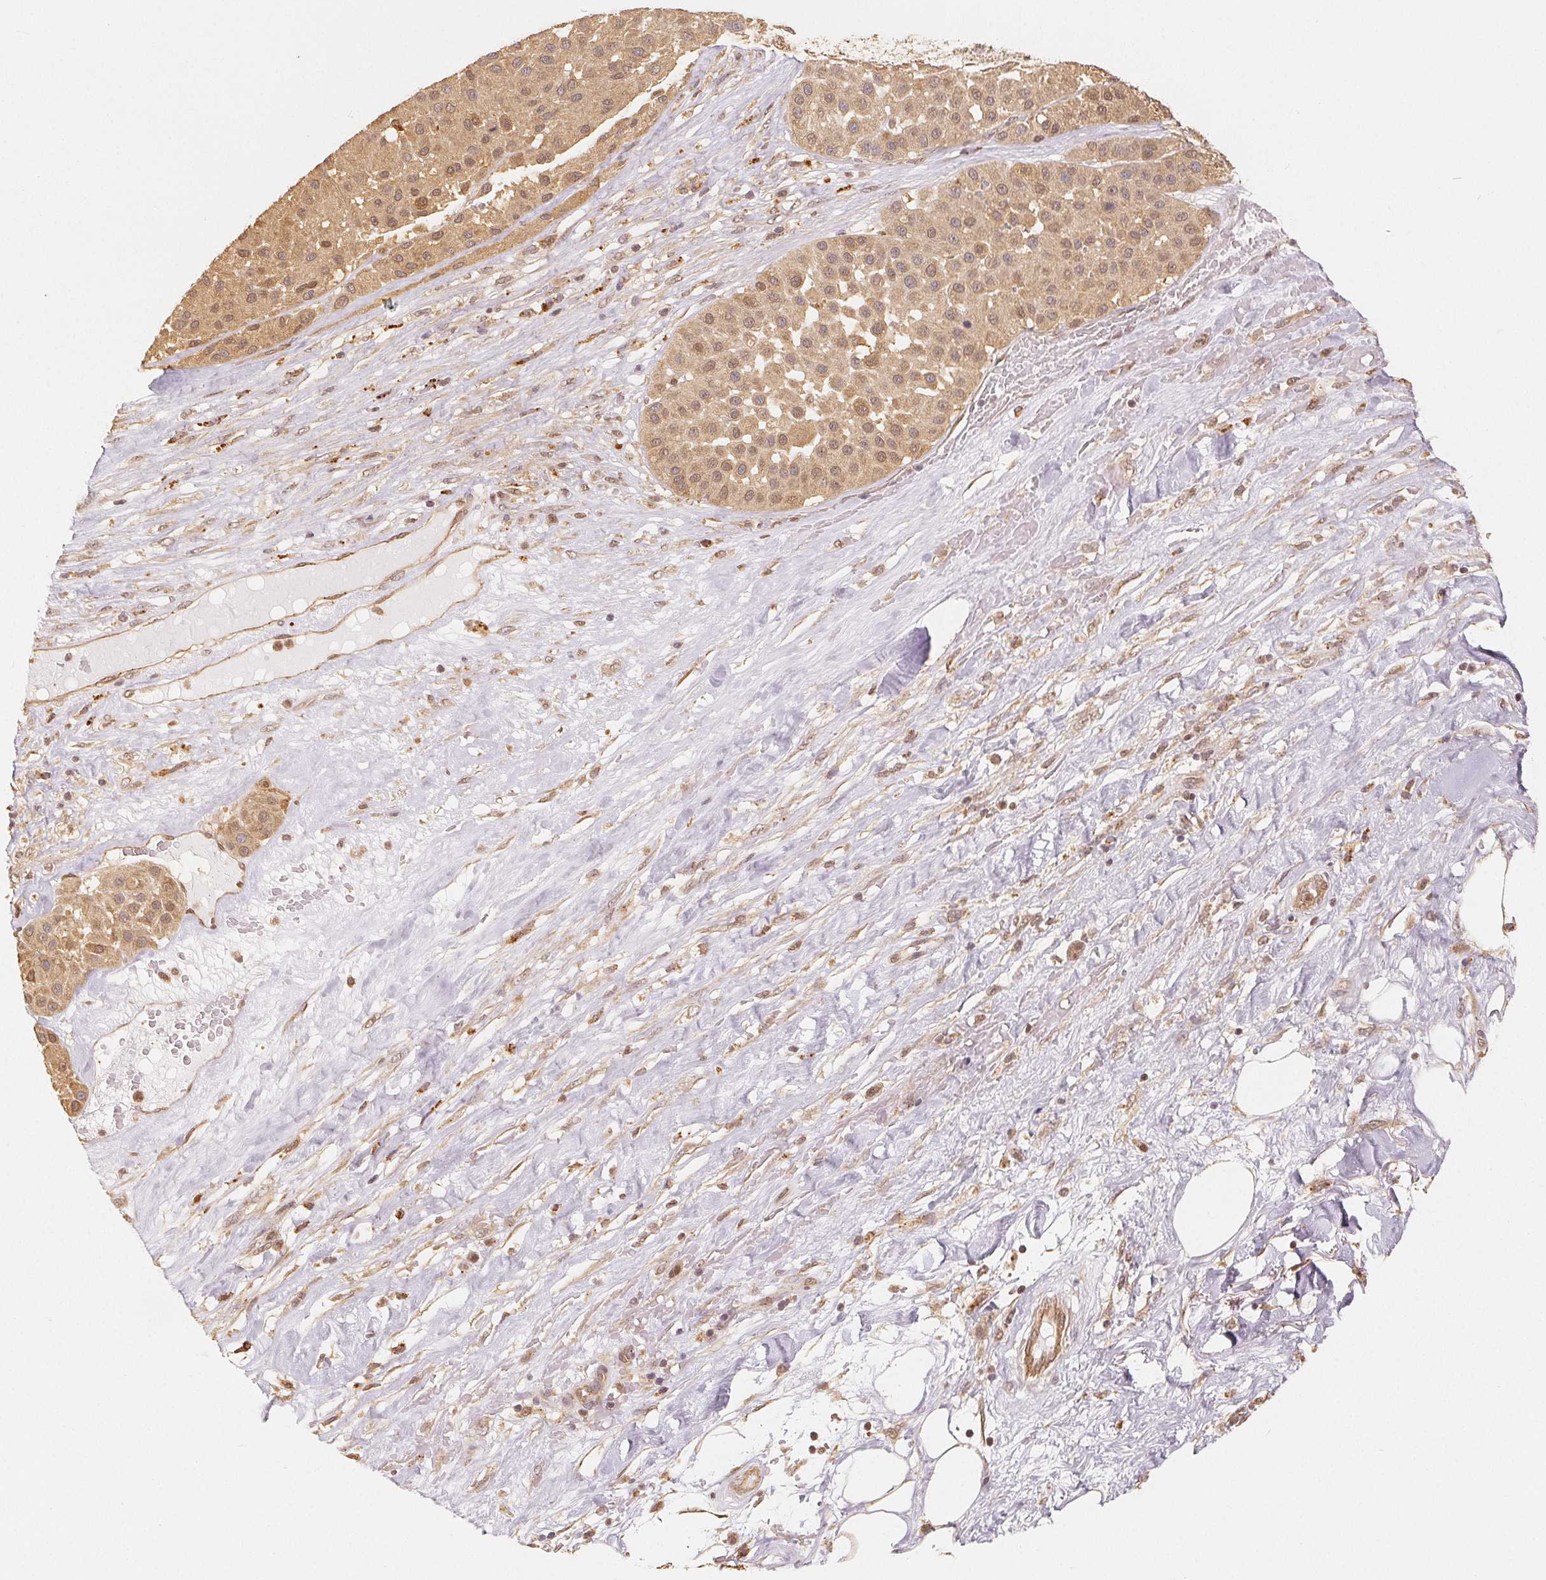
{"staining": {"intensity": "weak", "quantity": ">75%", "location": "cytoplasmic/membranous,nuclear"}, "tissue": "melanoma", "cell_type": "Tumor cells", "image_type": "cancer", "snomed": [{"axis": "morphology", "description": "Malignant melanoma, Metastatic site"}, {"axis": "topography", "description": "Smooth muscle"}], "caption": "There is low levels of weak cytoplasmic/membranous and nuclear expression in tumor cells of malignant melanoma (metastatic site), as demonstrated by immunohistochemical staining (brown color).", "gene": "GUSB", "patient": {"sex": "male", "age": 41}}